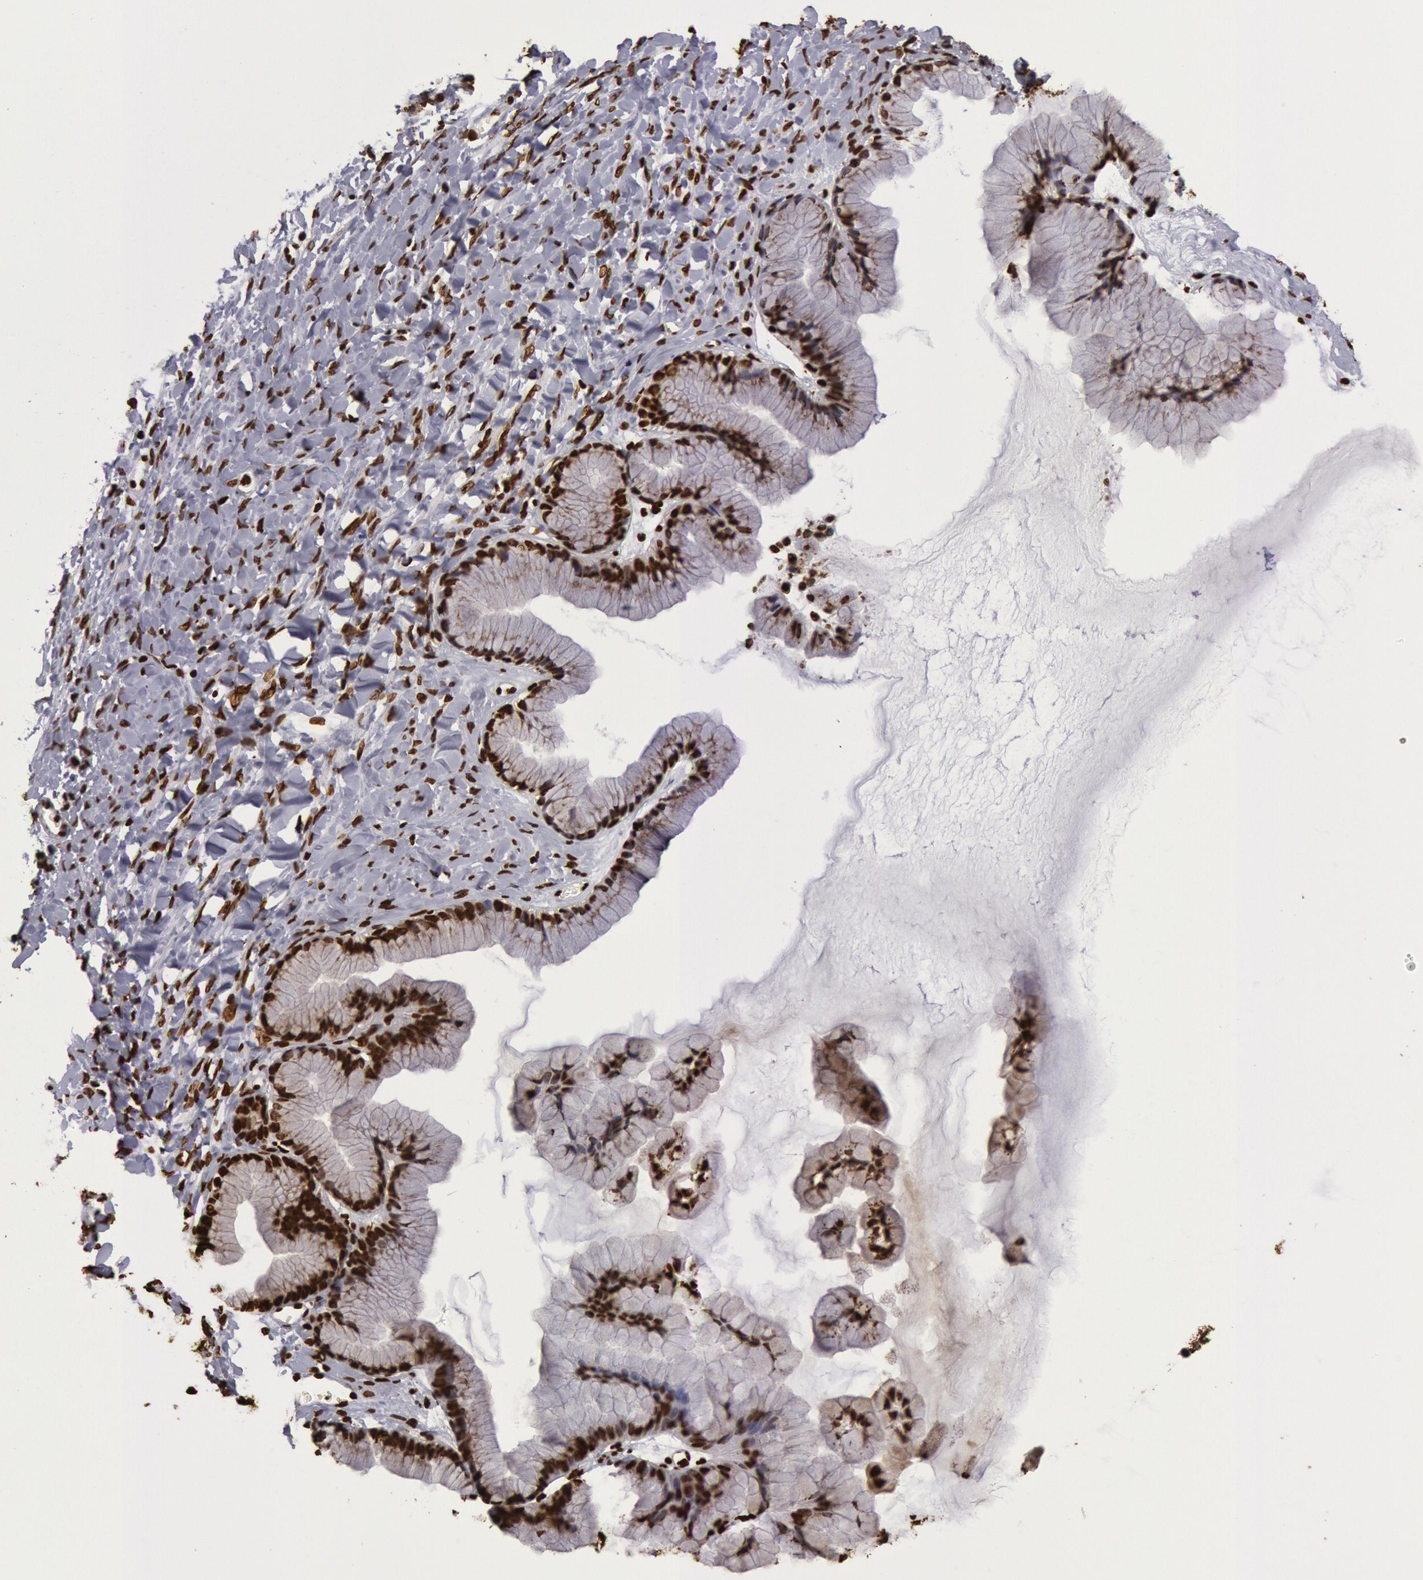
{"staining": {"intensity": "strong", "quantity": ">75%", "location": "nuclear"}, "tissue": "ovarian cancer", "cell_type": "Tumor cells", "image_type": "cancer", "snomed": [{"axis": "morphology", "description": "Cystadenocarcinoma, mucinous, NOS"}, {"axis": "topography", "description": "Ovary"}], "caption": "Approximately >75% of tumor cells in mucinous cystadenocarcinoma (ovarian) demonstrate strong nuclear protein positivity as visualized by brown immunohistochemical staining.", "gene": "H3-4", "patient": {"sex": "female", "age": 41}}